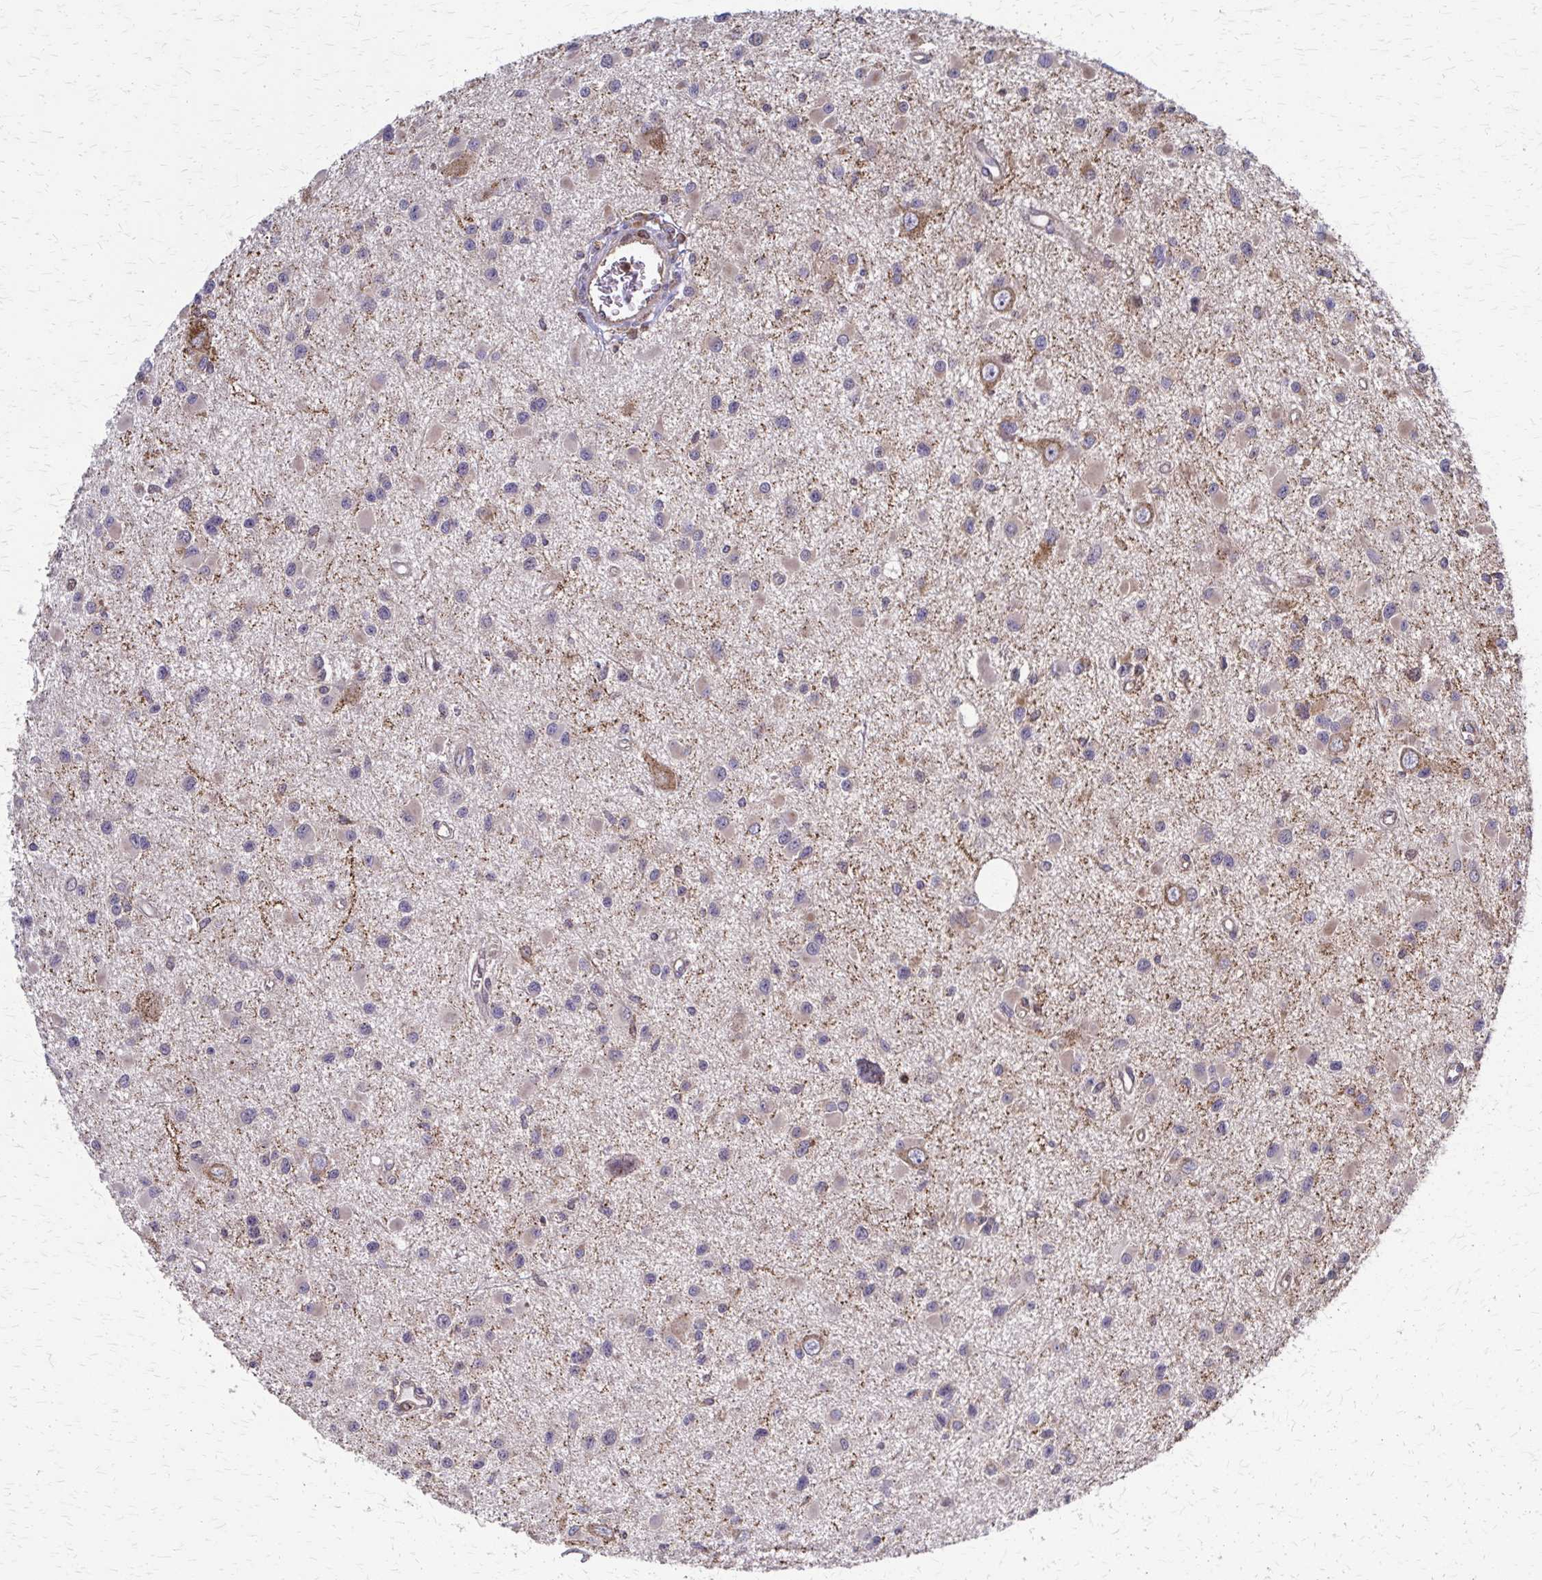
{"staining": {"intensity": "negative", "quantity": "none", "location": "none"}, "tissue": "glioma", "cell_type": "Tumor cells", "image_type": "cancer", "snomed": [{"axis": "morphology", "description": "Glioma, malignant, High grade"}, {"axis": "topography", "description": "Brain"}], "caption": "The image demonstrates no staining of tumor cells in malignant glioma (high-grade).", "gene": "EEF2", "patient": {"sex": "male", "age": 54}}